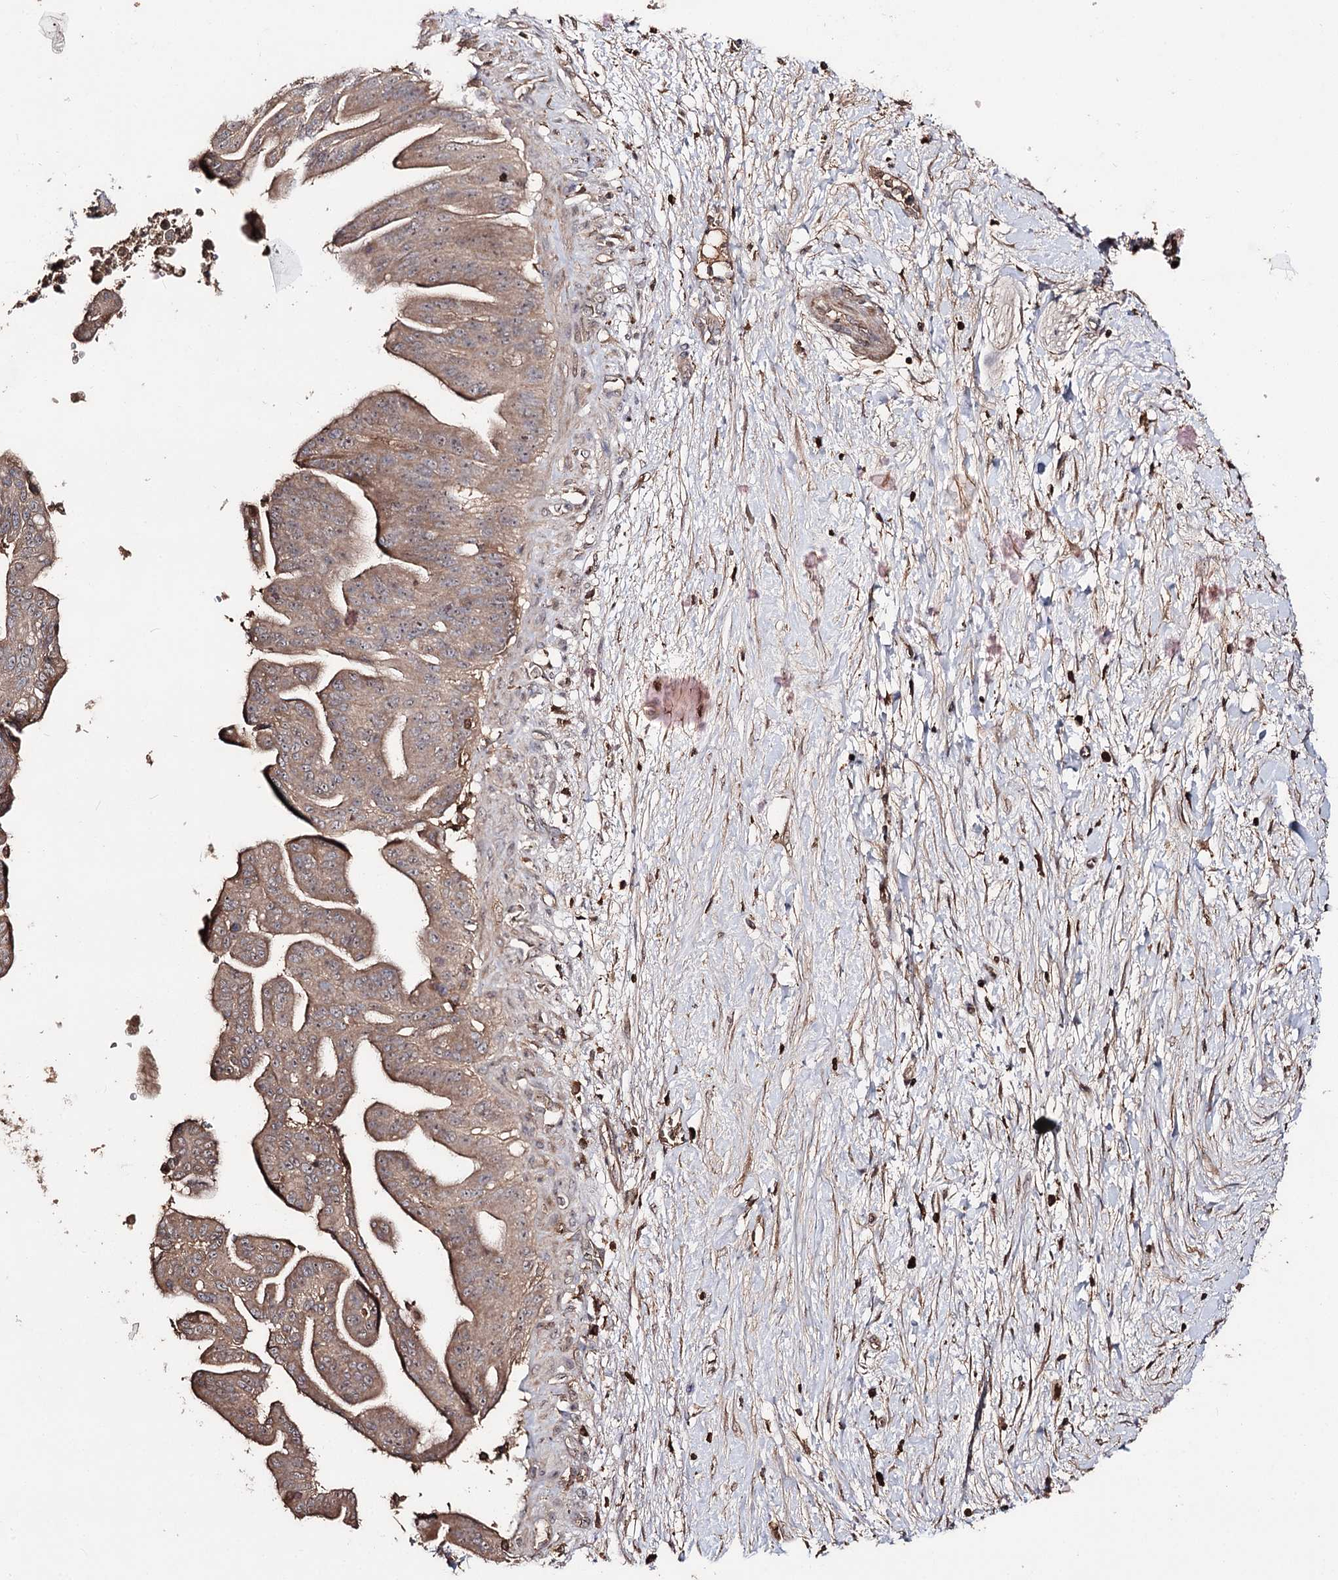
{"staining": {"intensity": "moderate", "quantity": ">75%", "location": "cytoplasmic/membranous,nuclear"}, "tissue": "pancreatic cancer", "cell_type": "Tumor cells", "image_type": "cancer", "snomed": [{"axis": "morphology", "description": "Adenocarcinoma, NOS"}, {"axis": "topography", "description": "Pancreas"}], "caption": "Immunohistochemical staining of pancreatic cancer (adenocarcinoma) displays medium levels of moderate cytoplasmic/membranous and nuclear positivity in about >75% of tumor cells. Nuclei are stained in blue.", "gene": "FAM53B", "patient": {"sex": "male", "age": 68}}